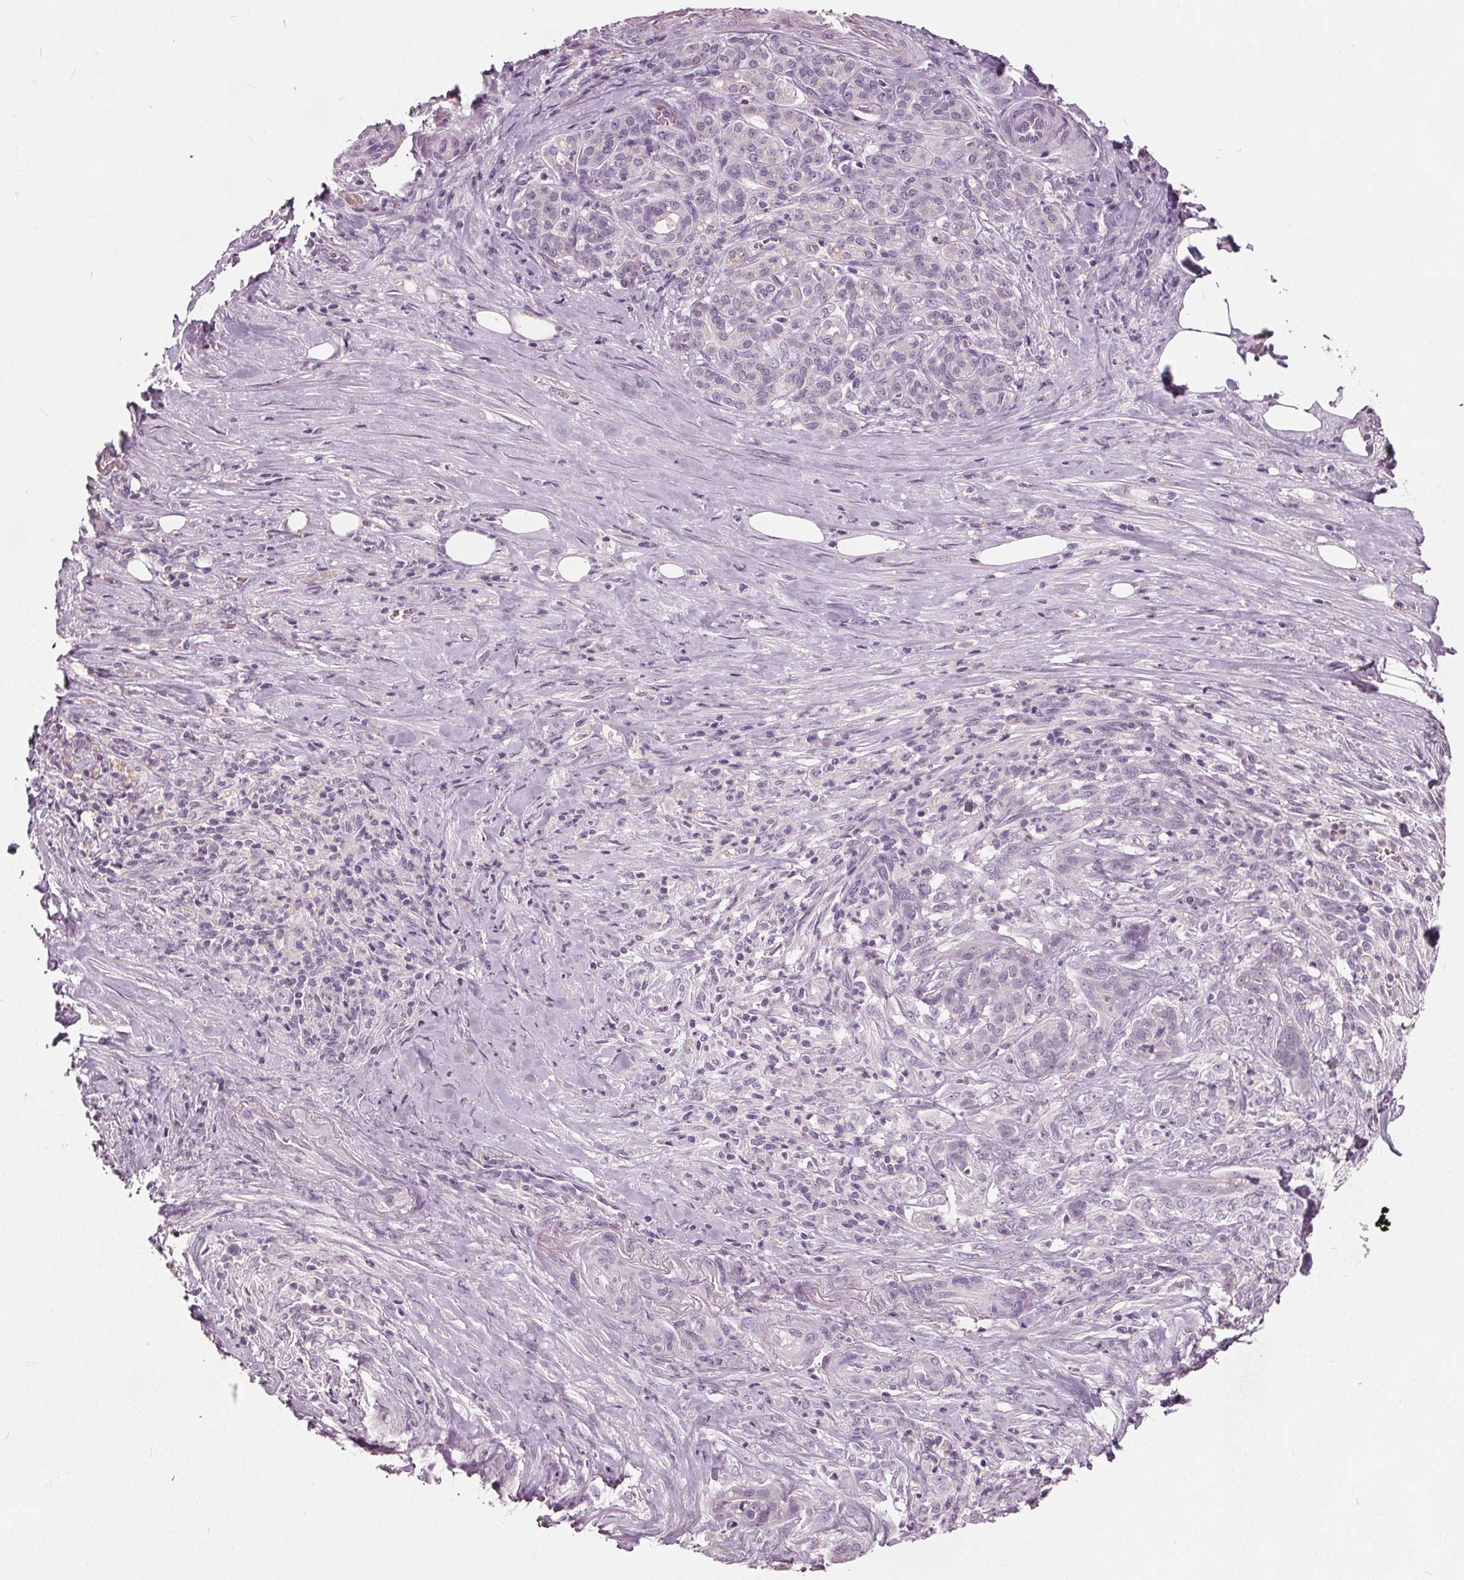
{"staining": {"intensity": "negative", "quantity": "none", "location": "none"}, "tissue": "pancreatic cancer", "cell_type": "Tumor cells", "image_type": "cancer", "snomed": [{"axis": "morphology", "description": "Normal tissue, NOS"}, {"axis": "morphology", "description": "Inflammation, NOS"}, {"axis": "morphology", "description": "Adenocarcinoma, NOS"}, {"axis": "topography", "description": "Pancreas"}], "caption": "Pancreatic cancer (adenocarcinoma) stained for a protein using IHC demonstrates no expression tumor cells.", "gene": "TKFC", "patient": {"sex": "male", "age": 57}}